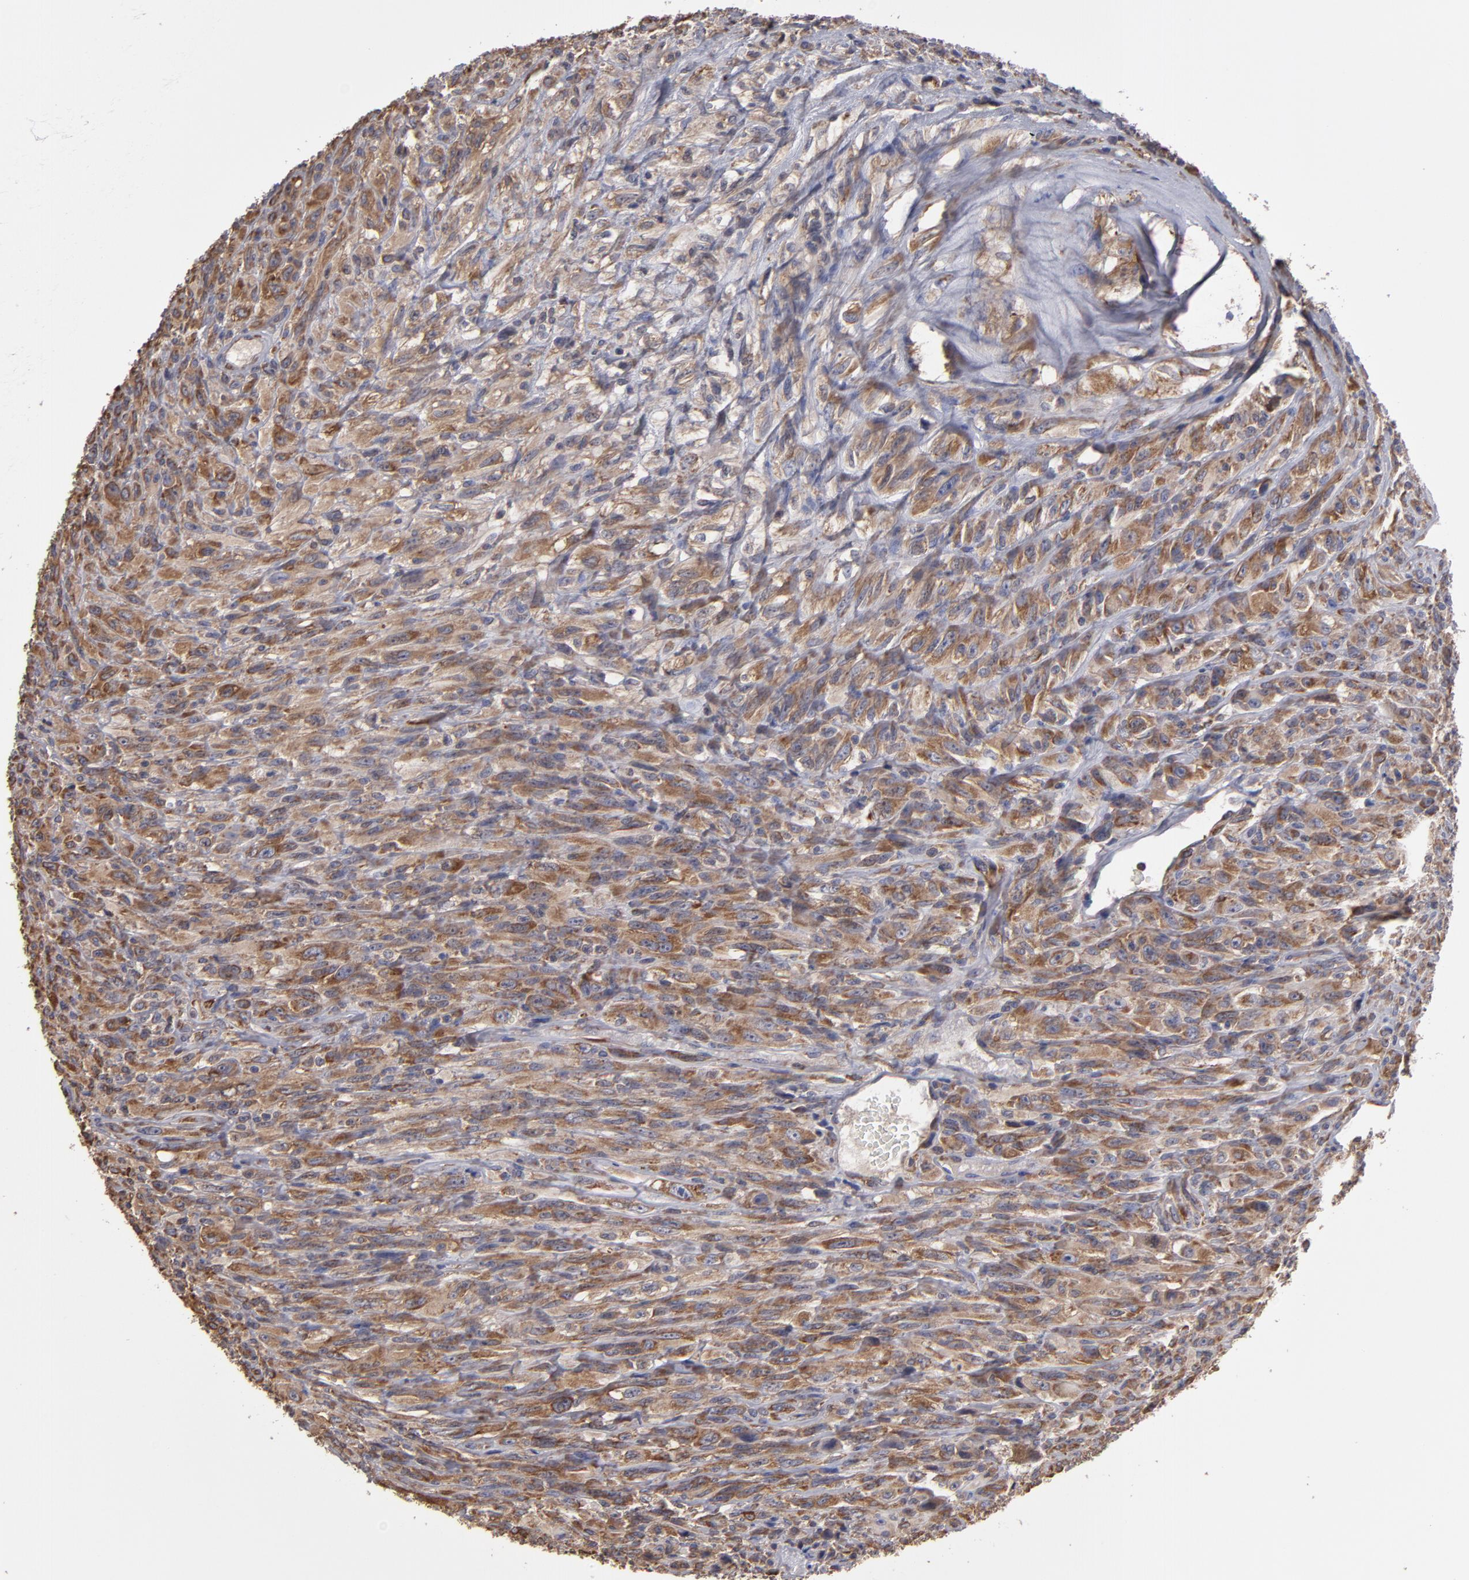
{"staining": {"intensity": "moderate", "quantity": ">75%", "location": "cytoplasmic/membranous"}, "tissue": "glioma", "cell_type": "Tumor cells", "image_type": "cancer", "snomed": [{"axis": "morphology", "description": "Glioma, malignant, High grade"}, {"axis": "topography", "description": "Brain"}], "caption": "Immunohistochemical staining of glioma reveals medium levels of moderate cytoplasmic/membranous protein positivity in approximately >75% of tumor cells.", "gene": "SND1", "patient": {"sex": "male", "age": 48}}